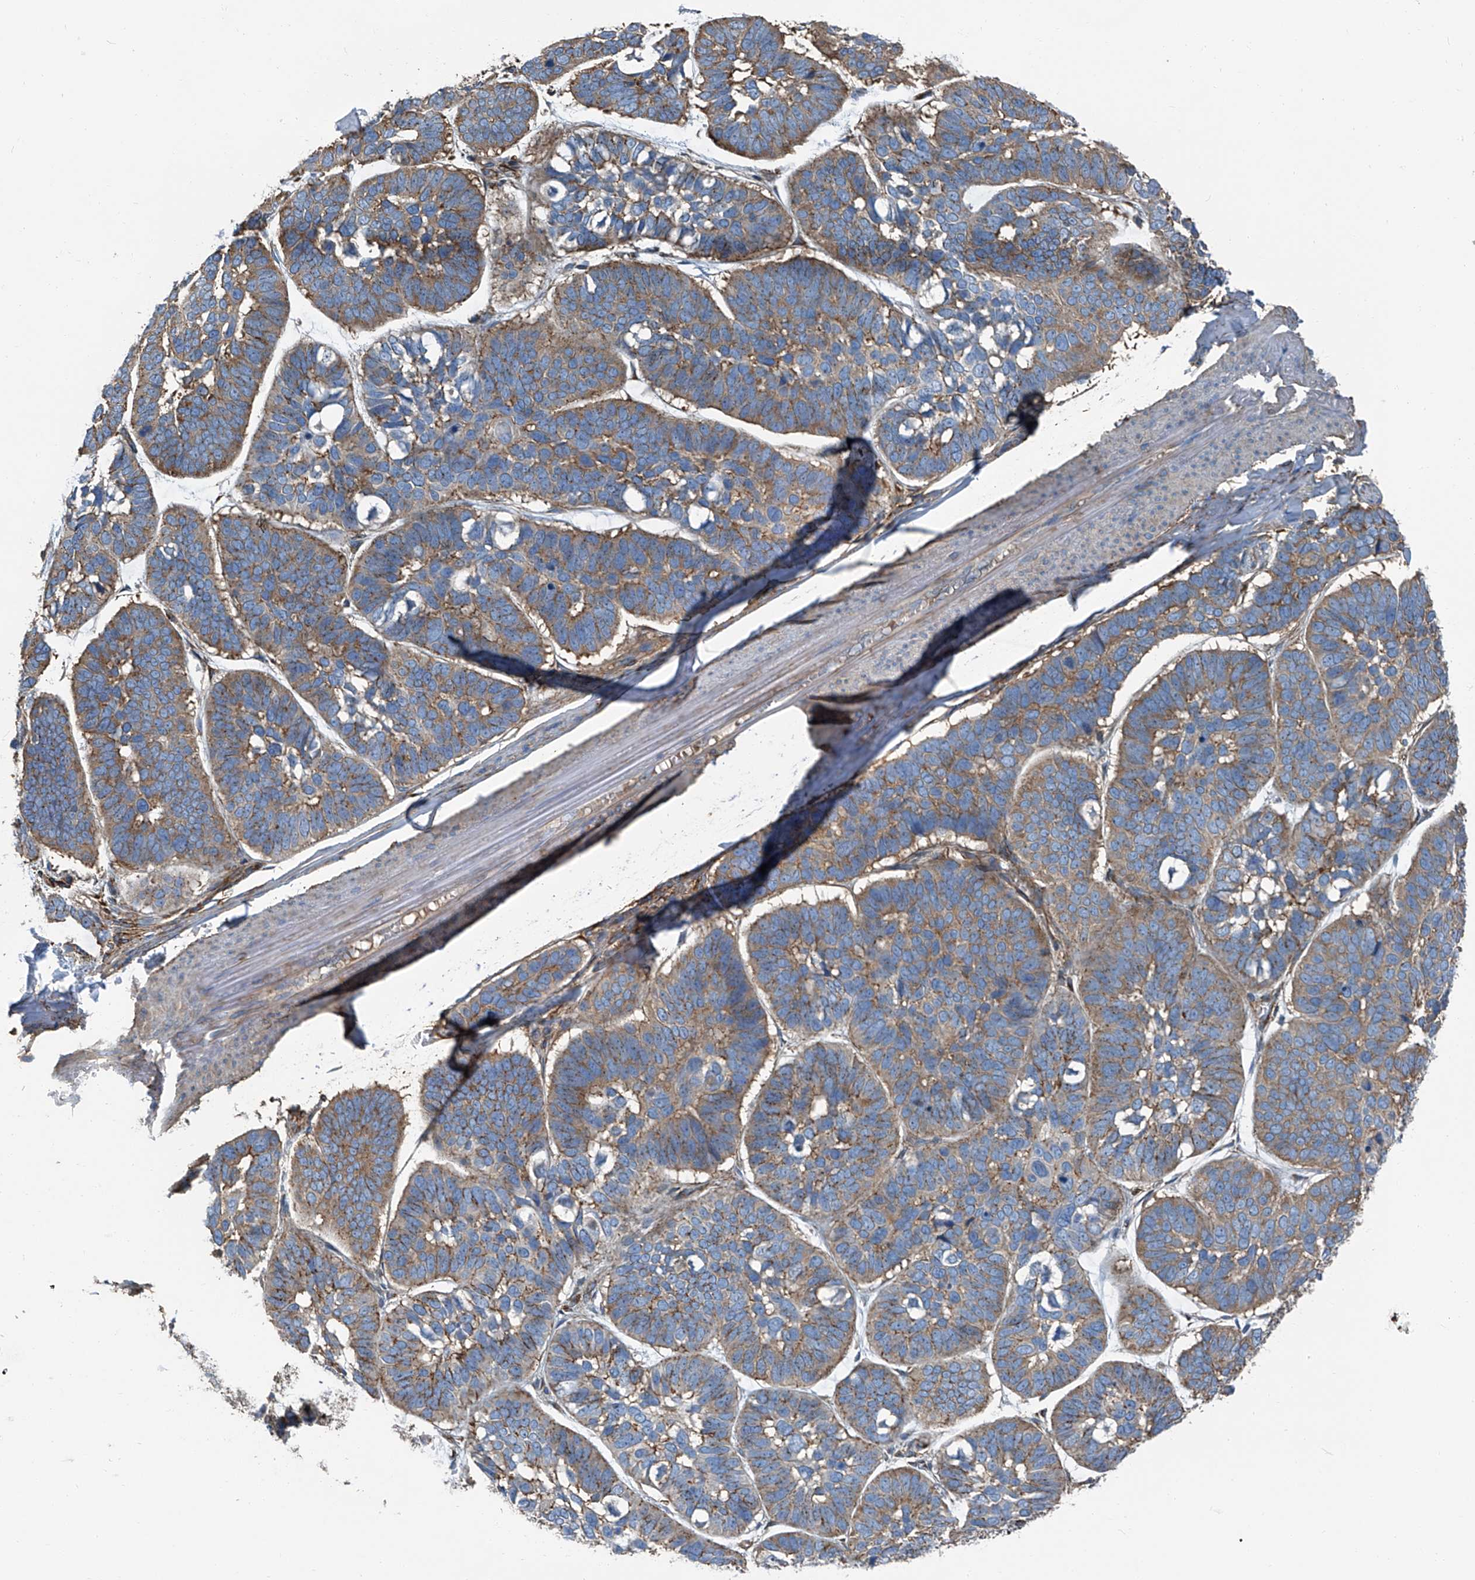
{"staining": {"intensity": "moderate", "quantity": ">75%", "location": "cytoplasmic/membranous"}, "tissue": "skin cancer", "cell_type": "Tumor cells", "image_type": "cancer", "snomed": [{"axis": "morphology", "description": "Basal cell carcinoma"}, {"axis": "topography", "description": "Skin"}], "caption": "Skin cancer (basal cell carcinoma) stained for a protein exhibits moderate cytoplasmic/membranous positivity in tumor cells.", "gene": "SEPTIN7", "patient": {"sex": "male", "age": 62}}